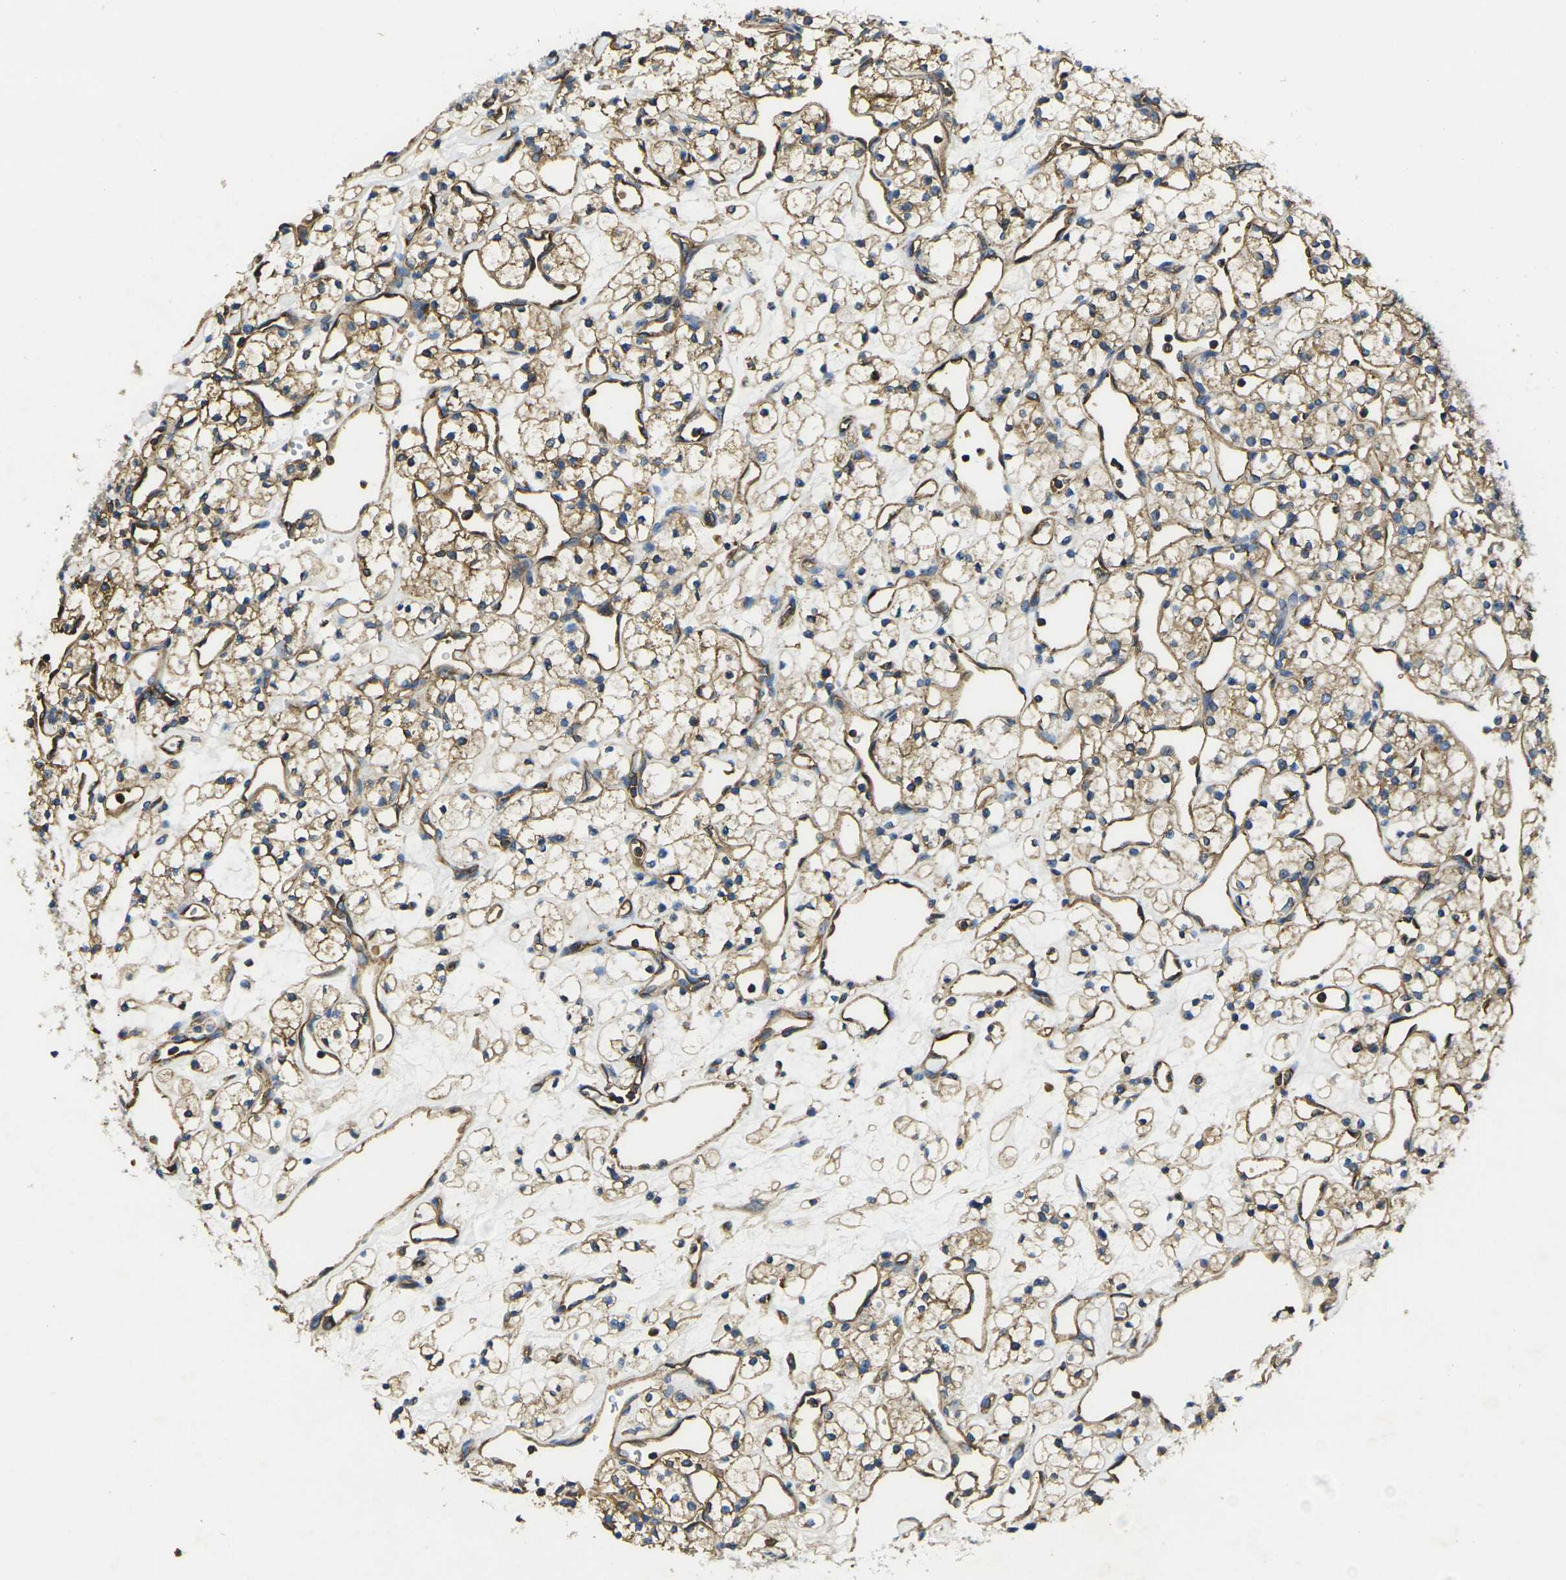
{"staining": {"intensity": "moderate", "quantity": ">75%", "location": "cytoplasmic/membranous"}, "tissue": "renal cancer", "cell_type": "Tumor cells", "image_type": "cancer", "snomed": [{"axis": "morphology", "description": "Adenocarcinoma, NOS"}, {"axis": "topography", "description": "Kidney"}], "caption": "Renal adenocarcinoma stained for a protein demonstrates moderate cytoplasmic/membranous positivity in tumor cells. (brown staining indicates protein expression, while blue staining denotes nuclei).", "gene": "FAM110D", "patient": {"sex": "female", "age": 60}}